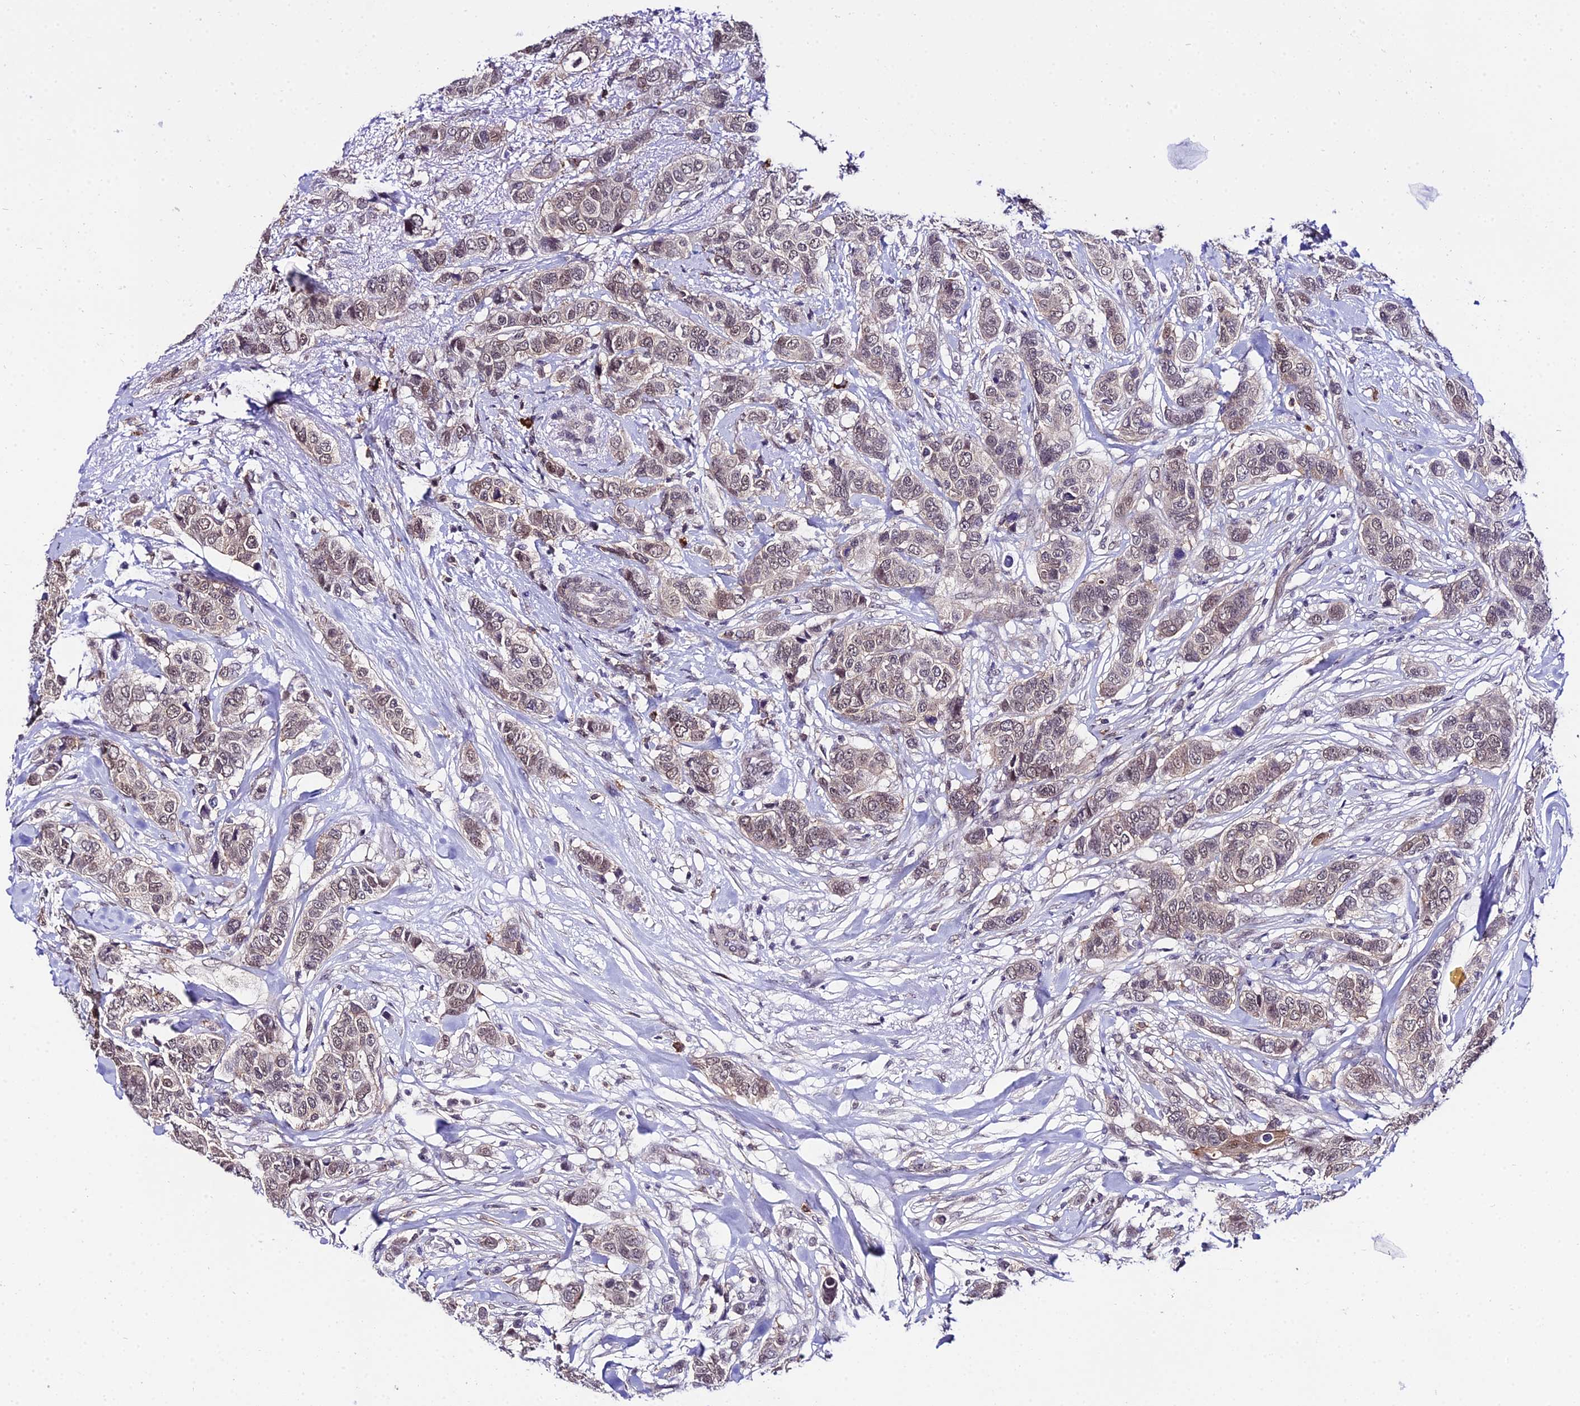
{"staining": {"intensity": "weak", "quantity": "25%-75%", "location": "cytoplasmic/membranous,nuclear"}, "tissue": "breast cancer", "cell_type": "Tumor cells", "image_type": "cancer", "snomed": [{"axis": "morphology", "description": "Lobular carcinoma"}, {"axis": "topography", "description": "Breast"}], "caption": "High-power microscopy captured an immunohistochemistry image of breast cancer, revealing weak cytoplasmic/membranous and nuclear positivity in approximately 25%-75% of tumor cells.", "gene": "POLR2I", "patient": {"sex": "female", "age": 51}}